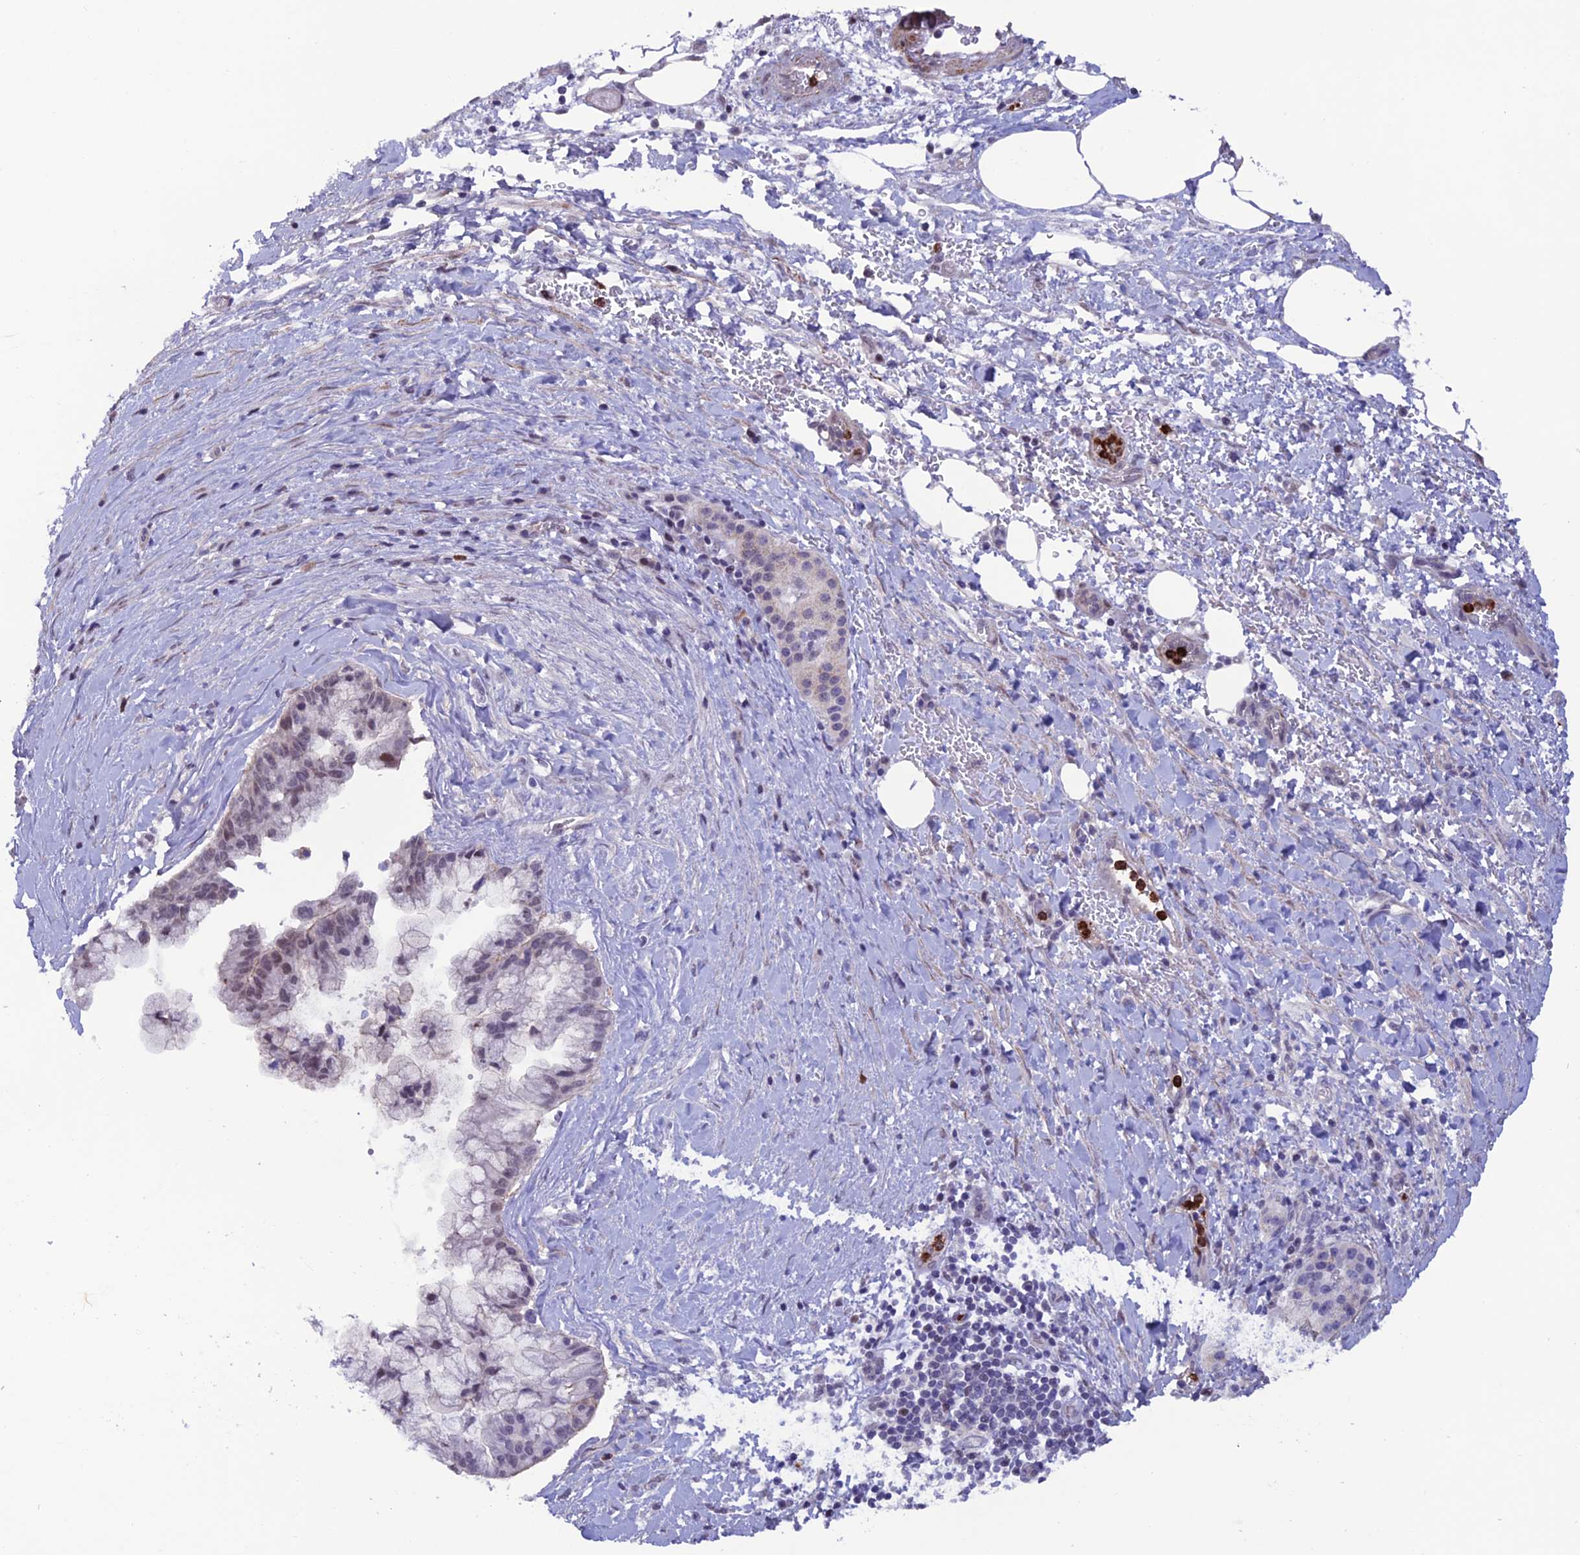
{"staining": {"intensity": "weak", "quantity": "25%-75%", "location": "nuclear"}, "tissue": "pancreatic cancer", "cell_type": "Tumor cells", "image_type": "cancer", "snomed": [{"axis": "morphology", "description": "Adenocarcinoma, NOS"}, {"axis": "topography", "description": "Pancreas"}], "caption": "Protein staining reveals weak nuclear positivity in approximately 25%-75% of tumor cells in pancreatic adenocarcinoma.", "gene": "COL6A6", "patient": {"sex": "male", "age": 73}}